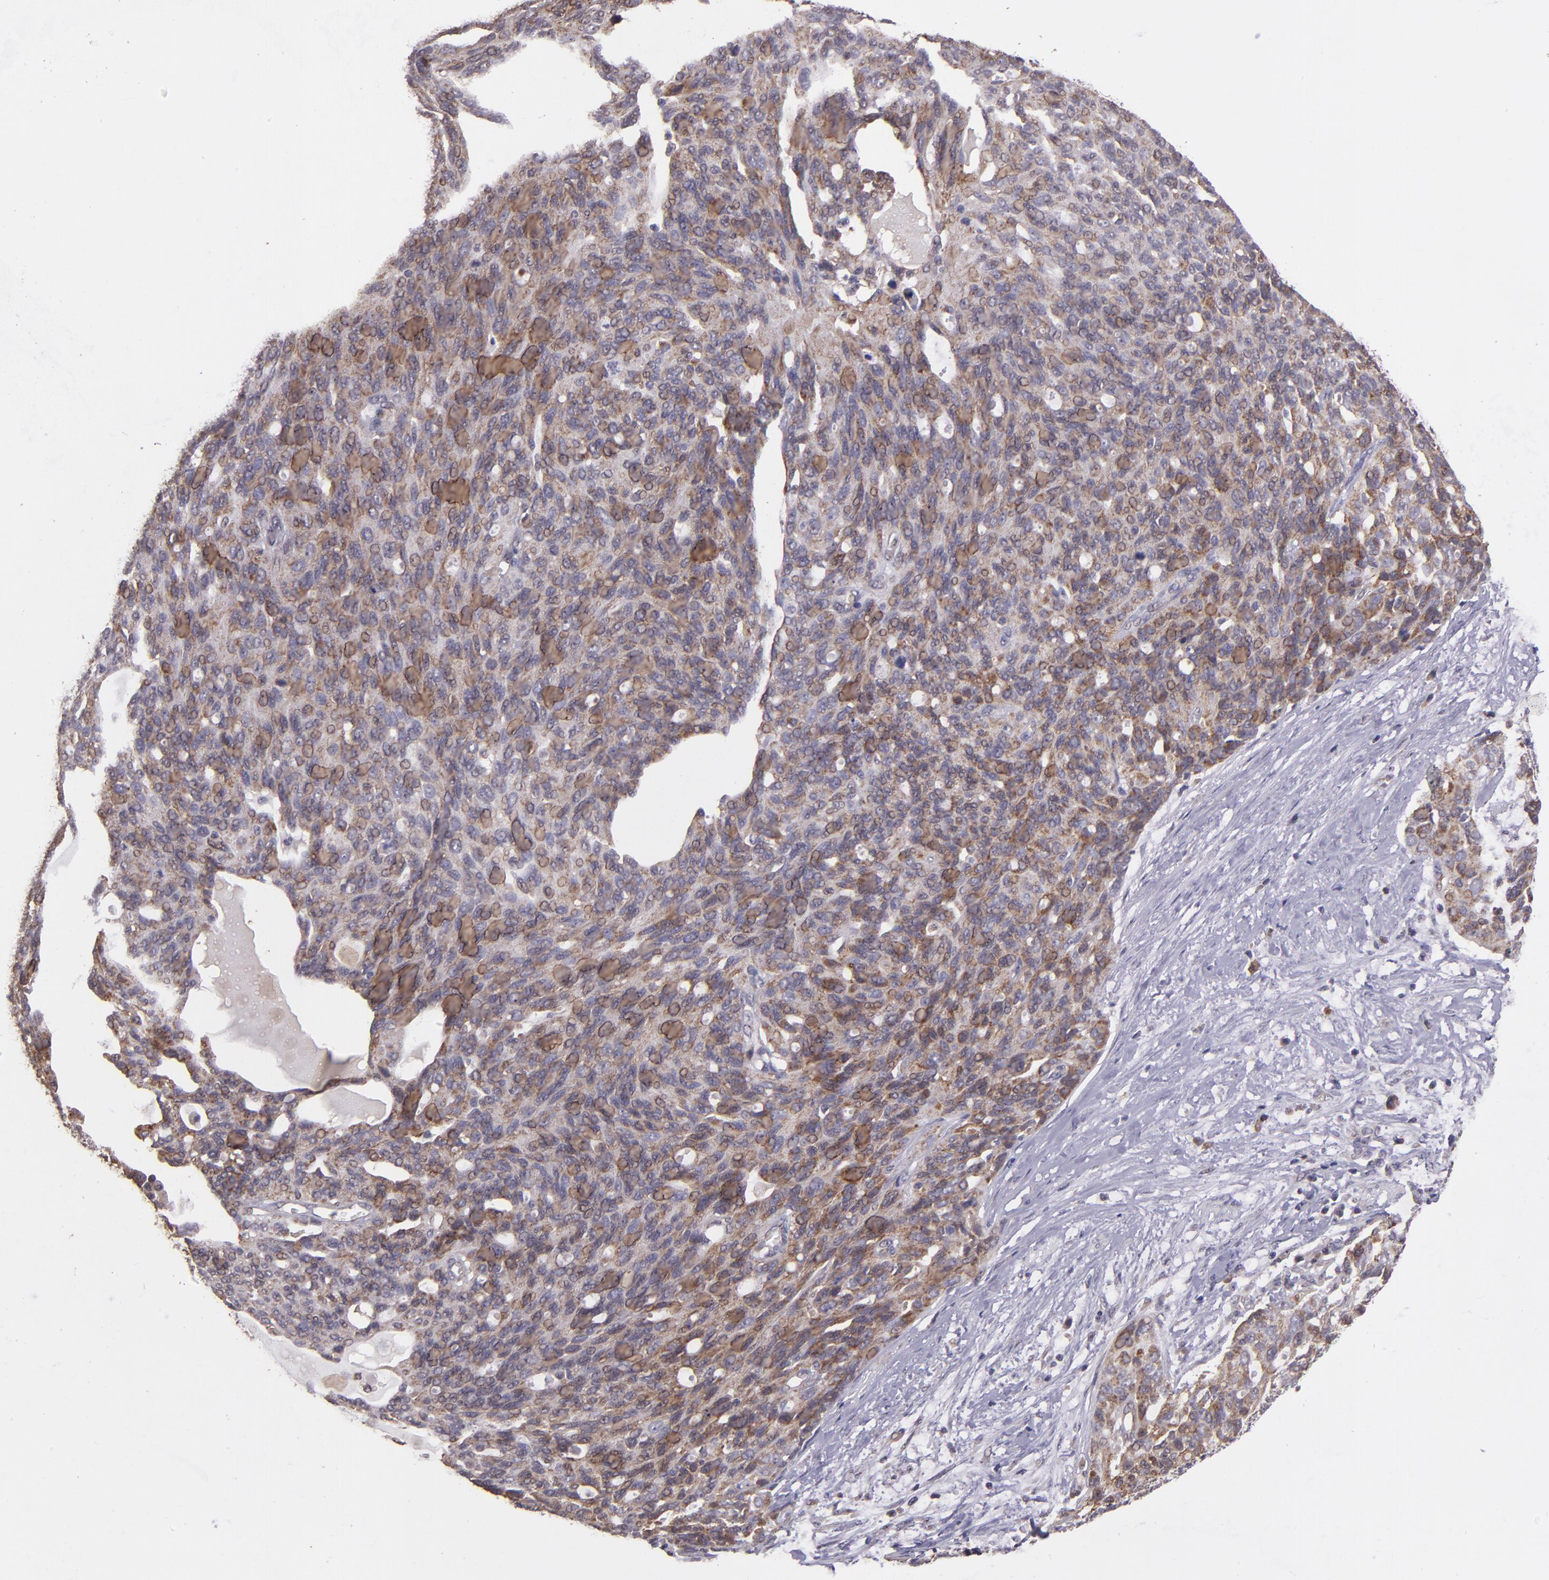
{"staining": {"intensity": "moderate", "quantity": ">75%", "location": "cytoplasmic/membranous"}, "tissue": "ovarian cancer", "cell_type": "Tumor cells", "image_type": "cancer", "snomed": [{"axis": "morphology", "description": "Carcinoma, endometroid"}, {"axis": "topography", "description": "Ovary"}], "caption": "Human ovarian cancer (endometroid carcinoma) stained with a protein marker demonstrates moderate staining in tumor cells.", "gene": "USP51", "patient": {"sex": "female", "age": 60}}